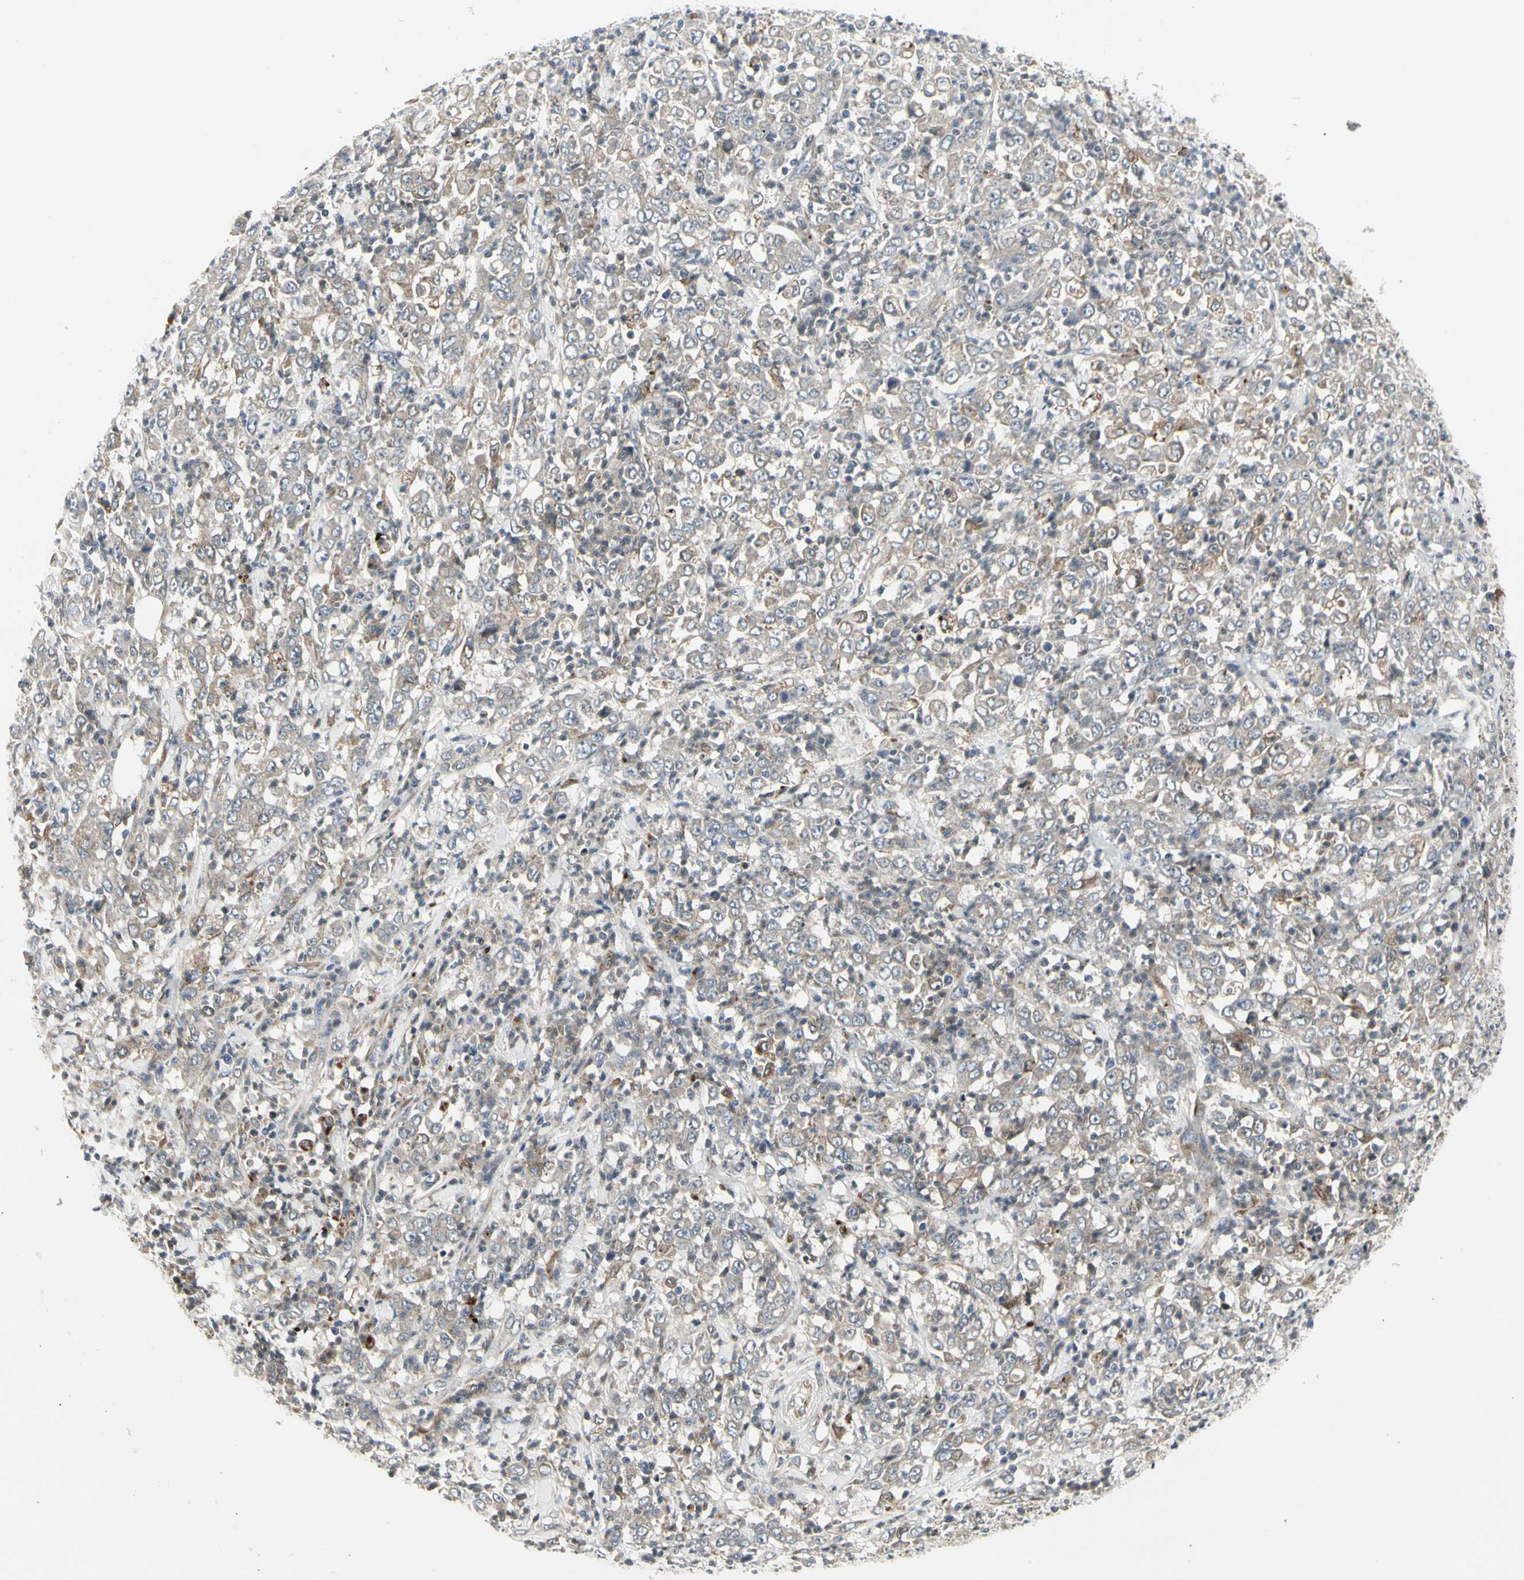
{"staining": {"intensity": "weak", "quantity": ">75%", "location": "cytoplasmic/membranous"}, "tissue": "stomach cancer", "cell_type": "Tumor cells", "image_type": "cancer", "snomed": [{"axis": "morphology", "description": "Adenocarcinoma, NOS"}, {"axis": "topography", "description": "Stomach, lower"}], "caption": "Brown immunohistochemical staining in stomach cancer exhibits weak cytoplasmic/membranous expression in about >75% of tumor cells.", "gene": "GRN", "patient": {"sex": "female", "age": 71}}